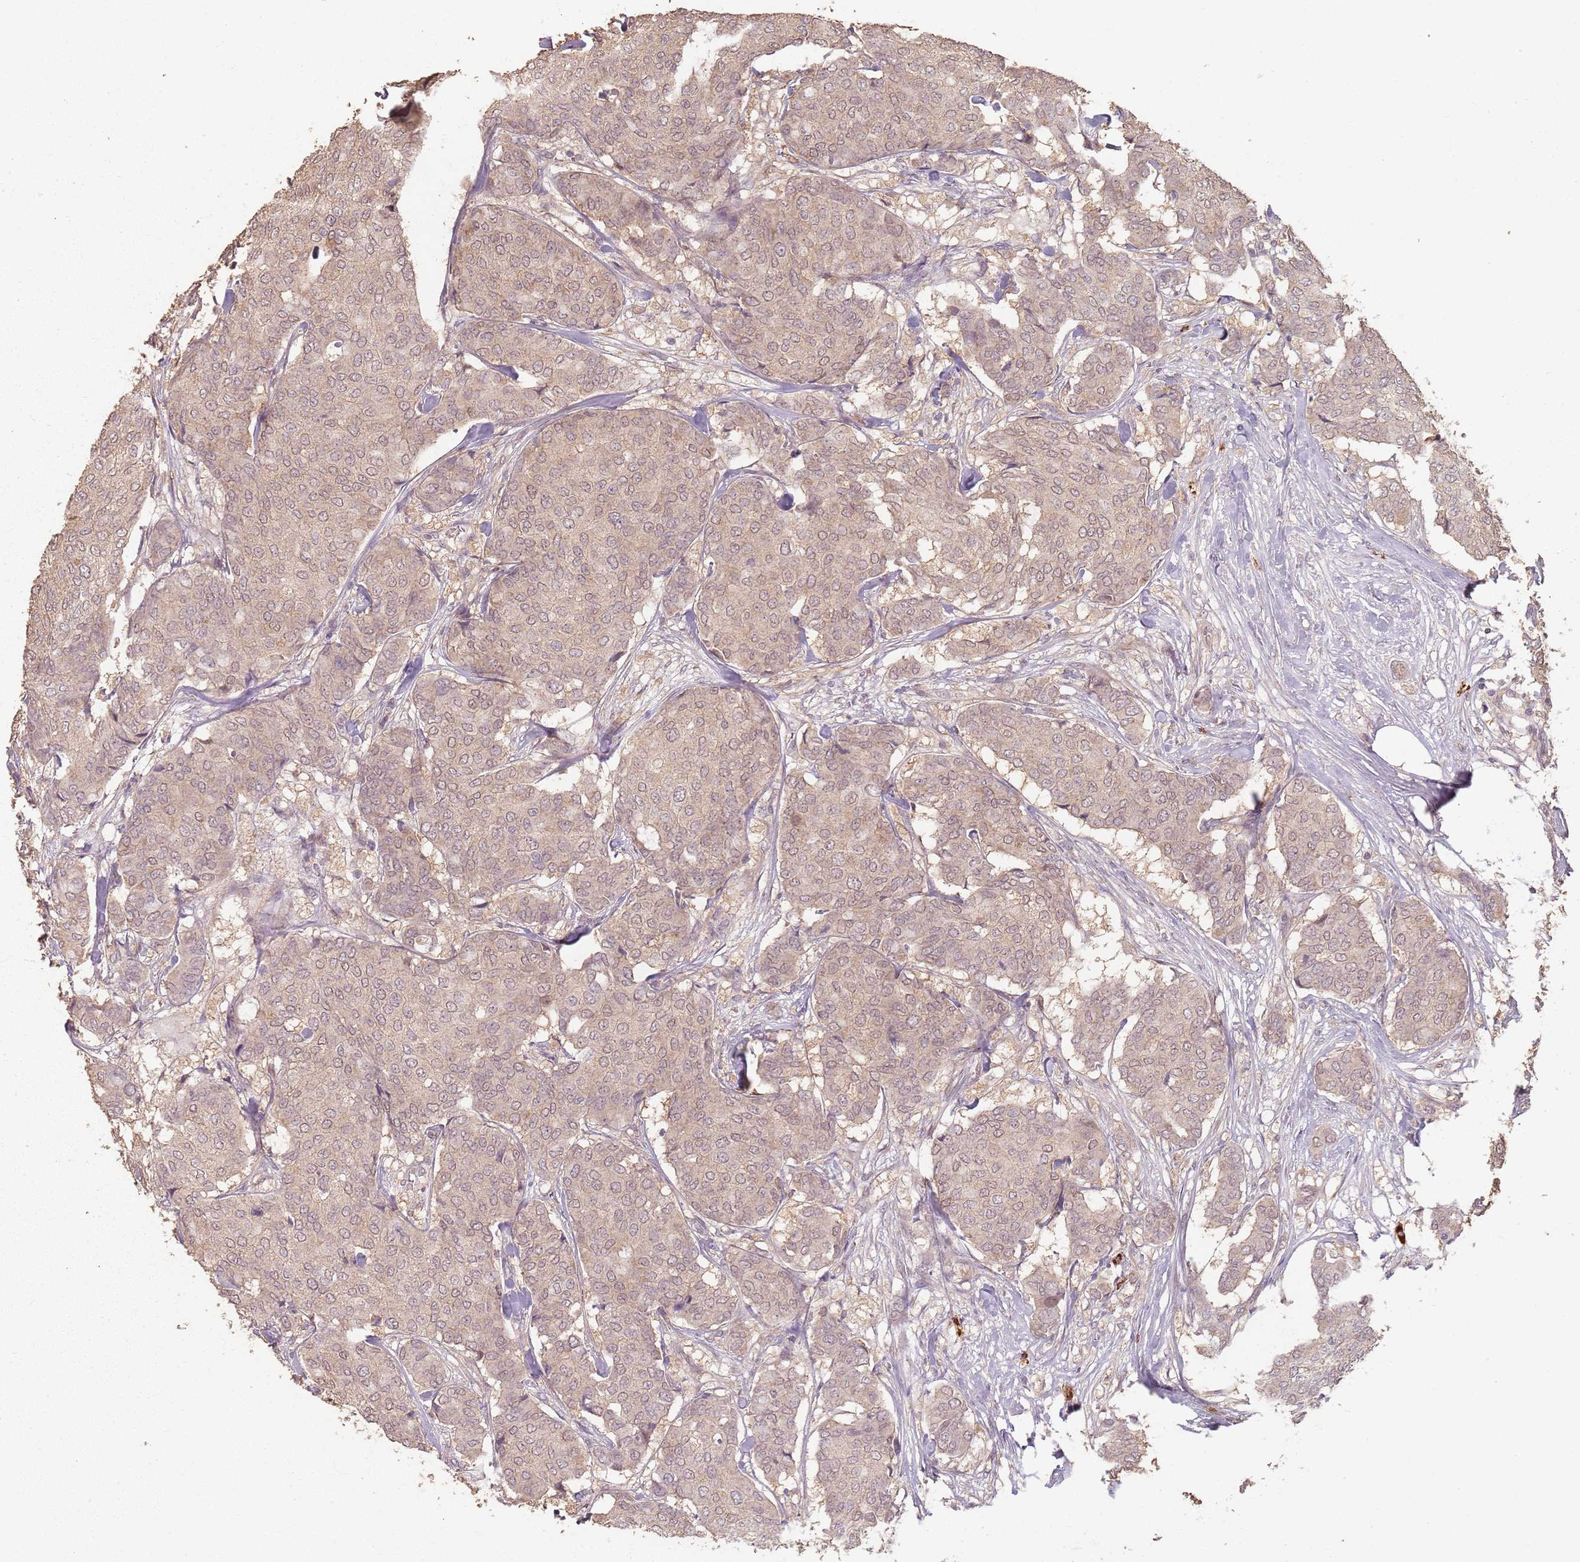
{"staining": {"intensity": "weak", "quantity": ">75%", "location": "cytoplasmic/membranous,nuclear"}, "tissue": "breast cancer", "cell_type": "Tumor cells", "image_type": "cancer", "snomed": [{"axis": "morphology", "description": "Duct carcinoma"}, {"axis": "topography", "description": "Breast"}], "caption": "An immunohistochemistry (IHC) micrograph of neoplastic tissue is shown. Protein staining in brown shows weak cytoplasmic/membranous and nuclear positivity in breast invasive ductal carcinoma within tumor cells. (Stains: DAB in brown, nuclei in blue, Microscopy: brightfield microscopy at high magnification).", "gene": "CCDC168", "patient": {"sex": "female", "age": 75}}